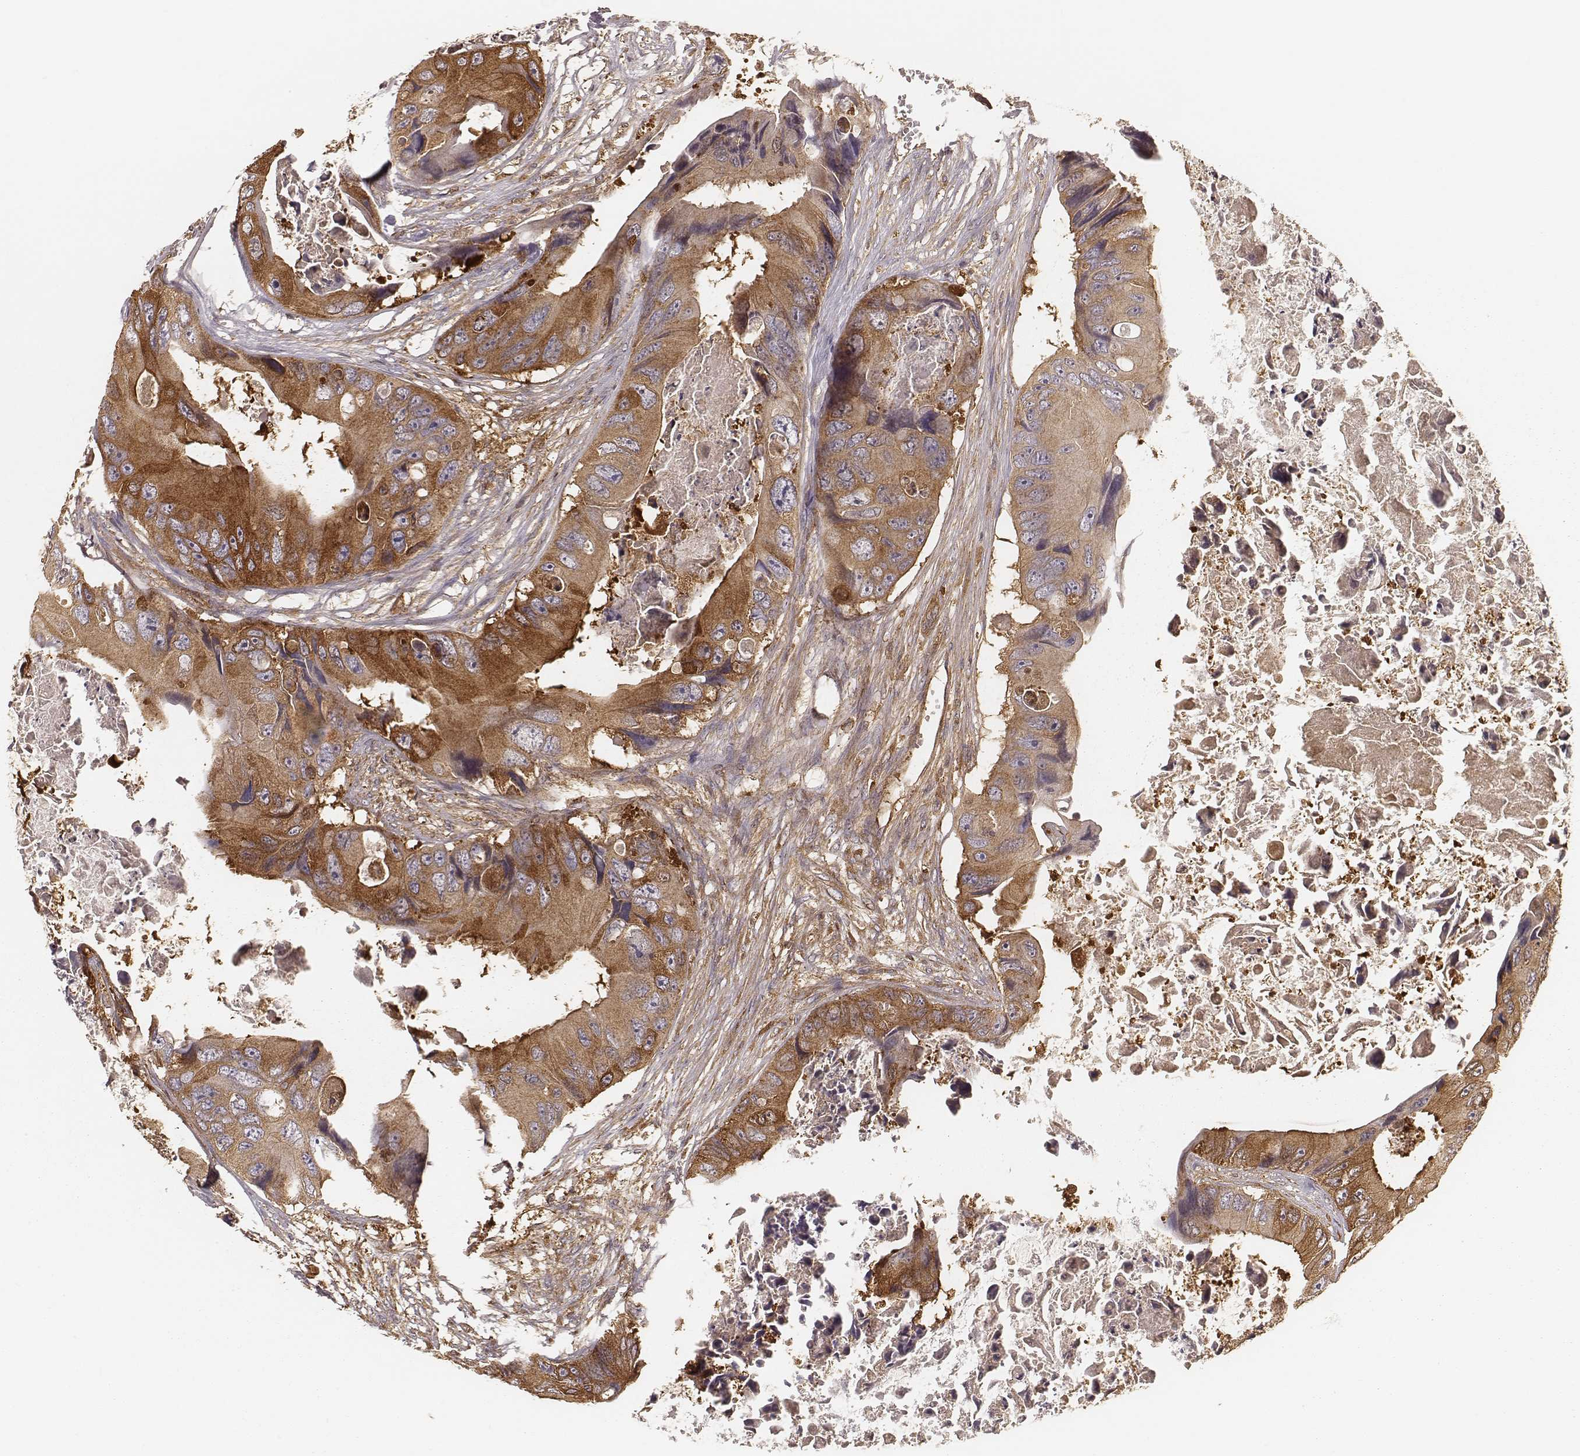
{"staining": {"intensity": "moderate", "quantity": ">75%", "location": "cytoplasmic/membranous"}, "tissue": "colorectal cancer", "cell_type": "Tumor cells", "image_type": "cancer", "snomed": [{"axis": "morphology", "description": "Adenocarcinoma, NOS"}, {"axis": "topography", "description": "Rectum"}], "caption": "Immunohistochemistry (DAB) staining of human adenocarcinoma (colorectal) reveals moderate cytoplasmic/membranous protein staining in approximately >75% of tumor cells.", "gene": "CARS1", "patient": {"sex": "male", "age": 63}}